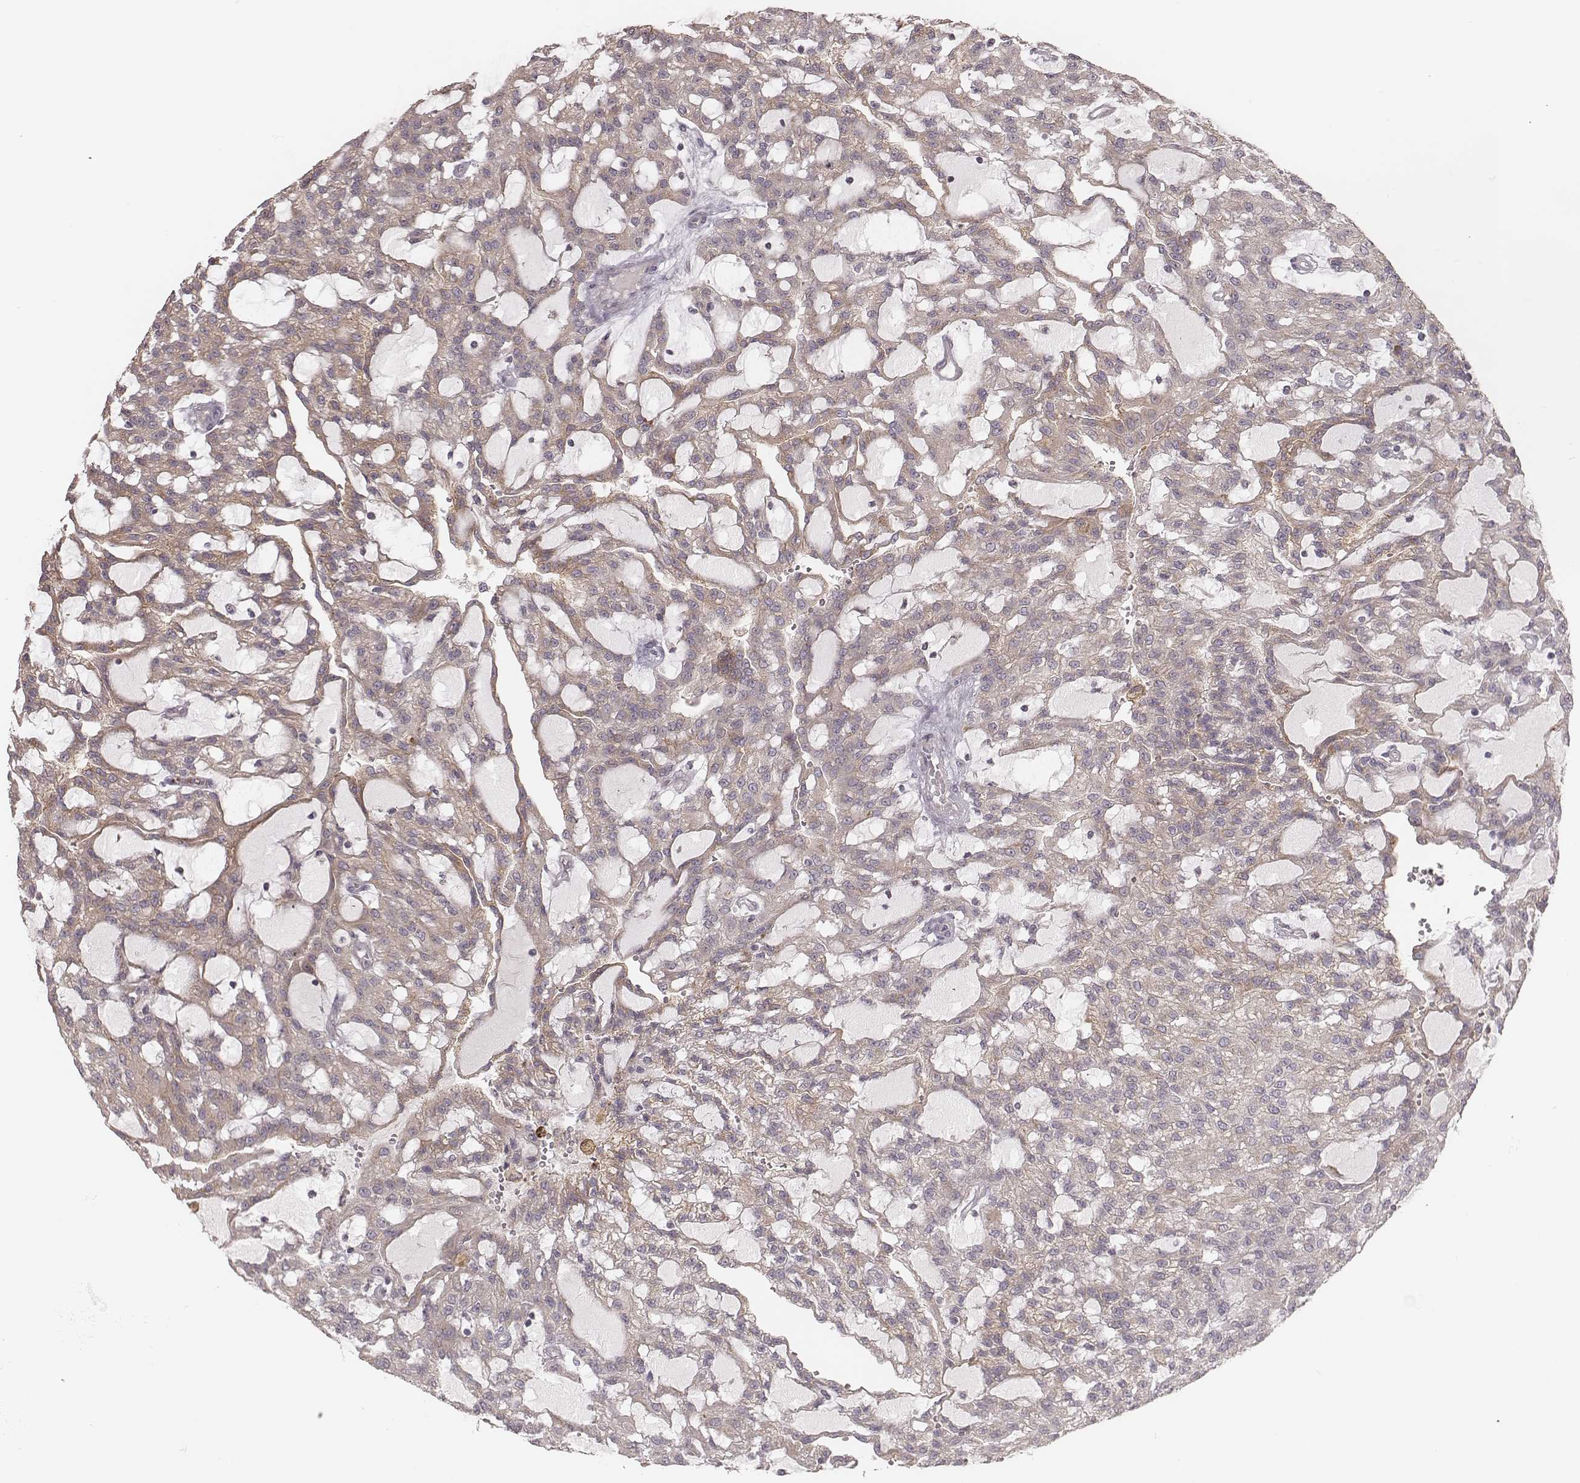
{"staining": {"intensity": "weak", "quantity": ">75%", "location": "cytoplasmic/membranous"}, "tissue": "renal cancer", "cell_type": "Tumor cells", "image_type": "cancer", "snomed": [{"axis": "morphology", "description": "Adenocarcinoma, NOS"}, {"axis": "topography", "description": "Kidney"}], "caption": "Renal cancer (adenocarcinoma) tissue displays weak cytoplasmic/membranous positivity in about >75% of tumor cells", "gene": "ABCA7", "patient": {"sex": "male", "age": 63}}